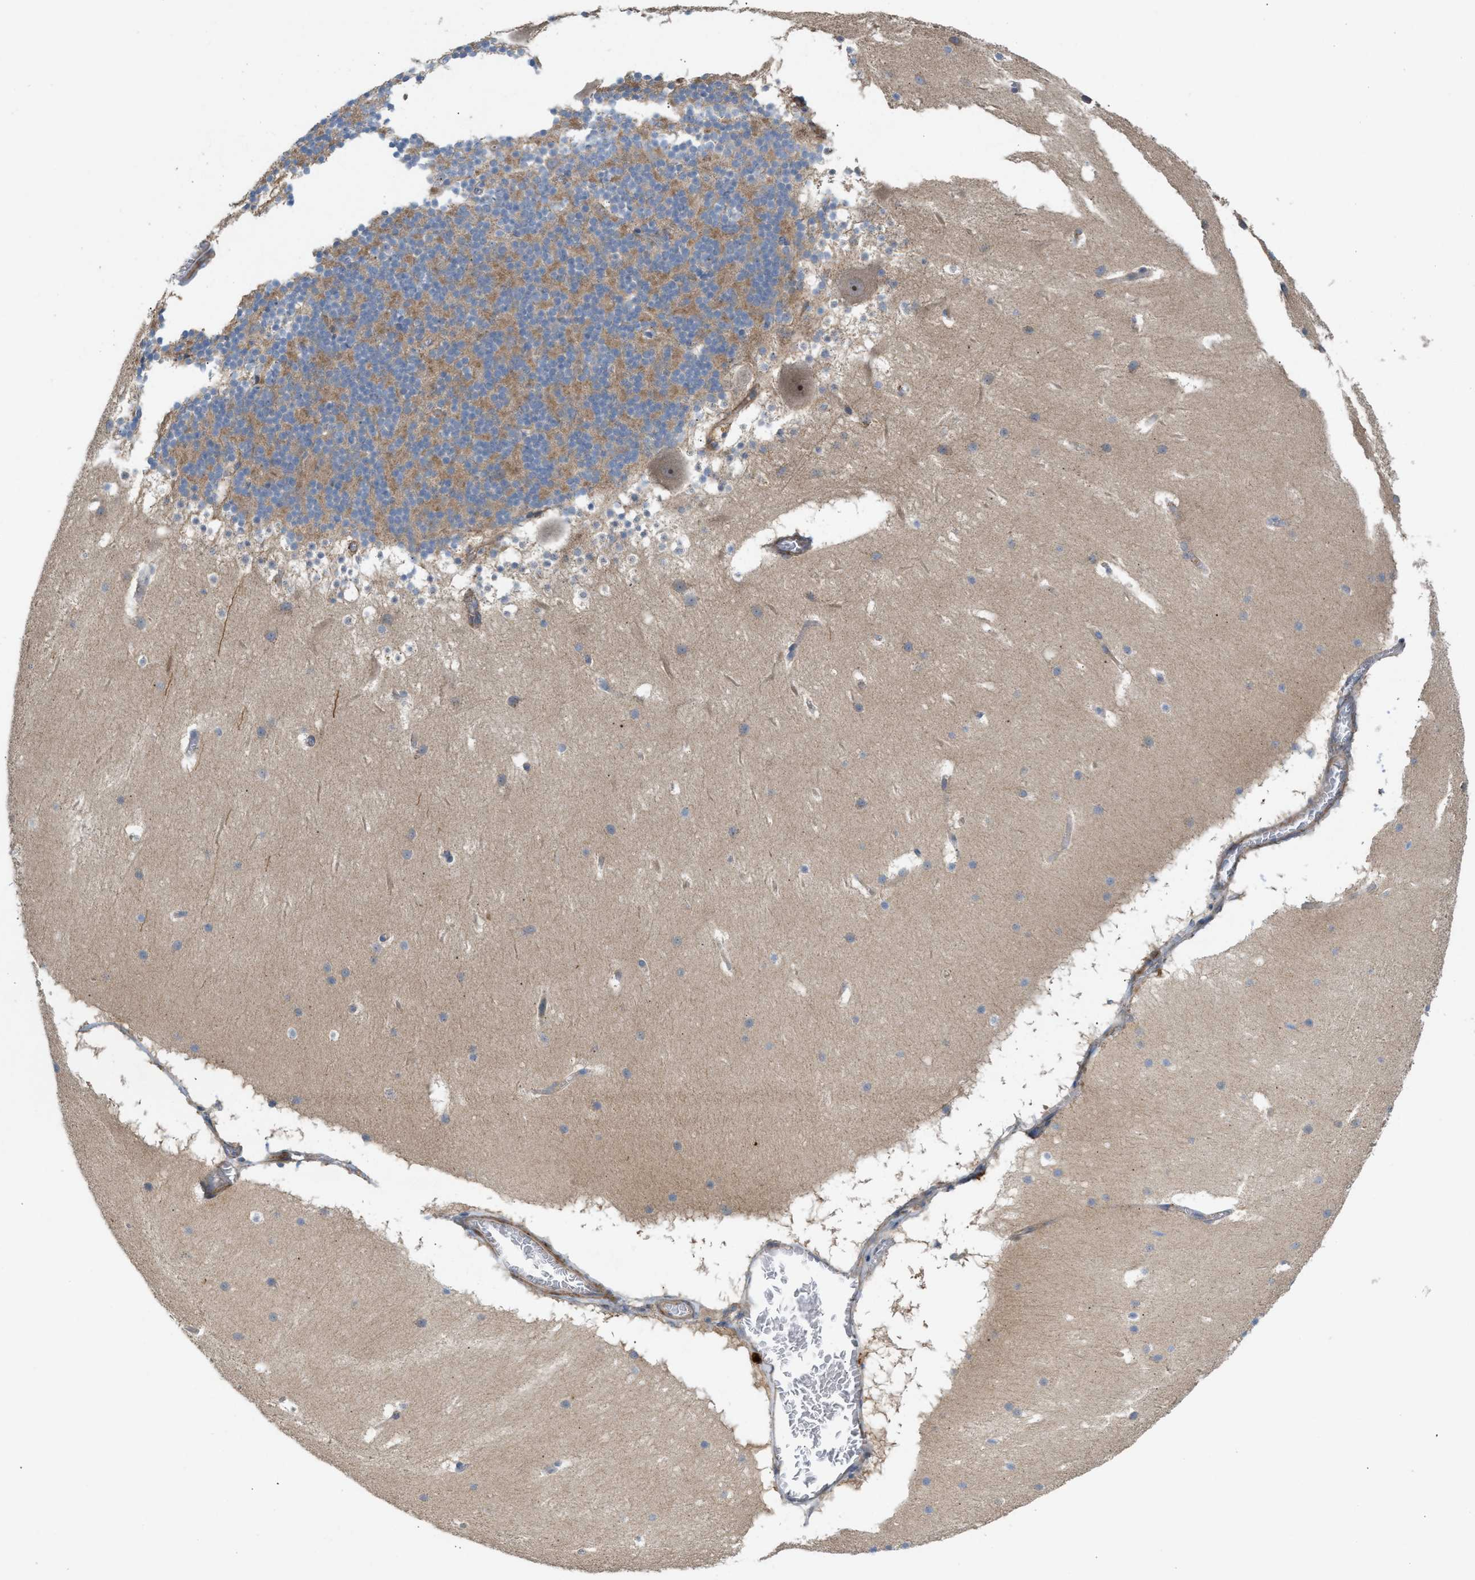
{"staining": {"intensity": "weak", "quantity": "<25%", "location": "cytoplasmic/membranous"}, "tissue": "cerebellum", "cell_type": "Cells in granular layer", "image_type": "normal", "snomed": [{"axis": "morphology", "description": "Normal tissue, NOS"}, {"axis": "topography", "description": "Cerebellum"}], "caption": "This is a image of IHC staining of normal cerebellum, which shows no staining in cells in granular layer.", "gene": "CYB5D1", "patient": {"sex": "male", "age": 45}}